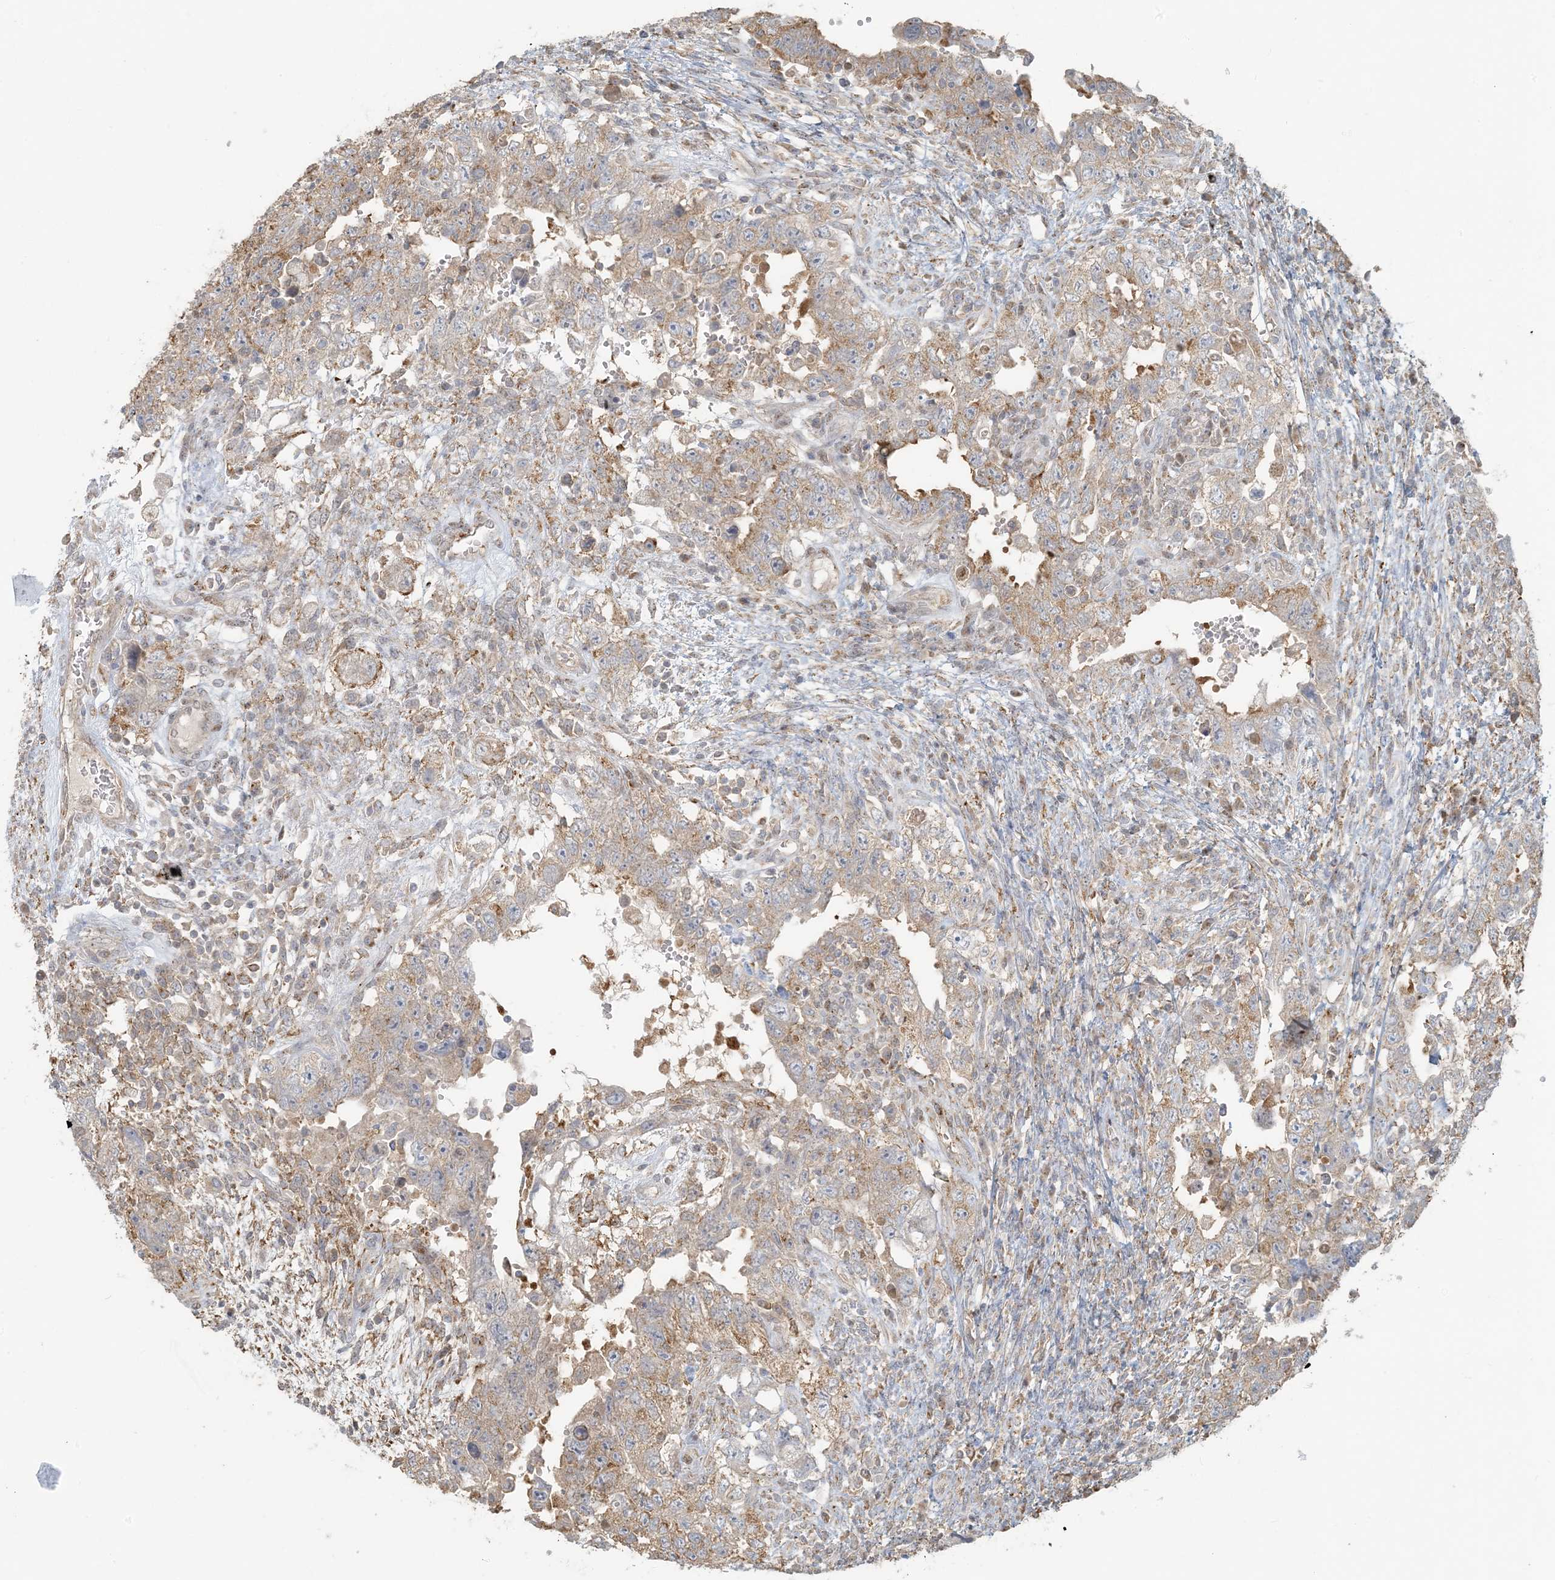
{"staining": {"intensity": "weak", "quantity": ">75%", "location": "cytoplasmic/membranous"}, "tissue": "testis cancer", "cell_type": "Tumor cells", "image_type": "cancer", "snomed": [{"axis": "morphology", "description": "Carcinoma, Embryonal, NOS"}, {"axis": "topography", "description": "Testis"}], "caption": "Immunohistochemistry (IHC) micrograph of neoplastic tissue: embryonal carcinoma (testis) stained using immunohistochemistry displays low levels of weak protein expression localized specifically in the cytoplasmic/membranous of tumor cells, appearing as a cytoplasmic/membranous brown color.", "gene": "HACL1", "patient": {"sex": "male", "age": 26}}